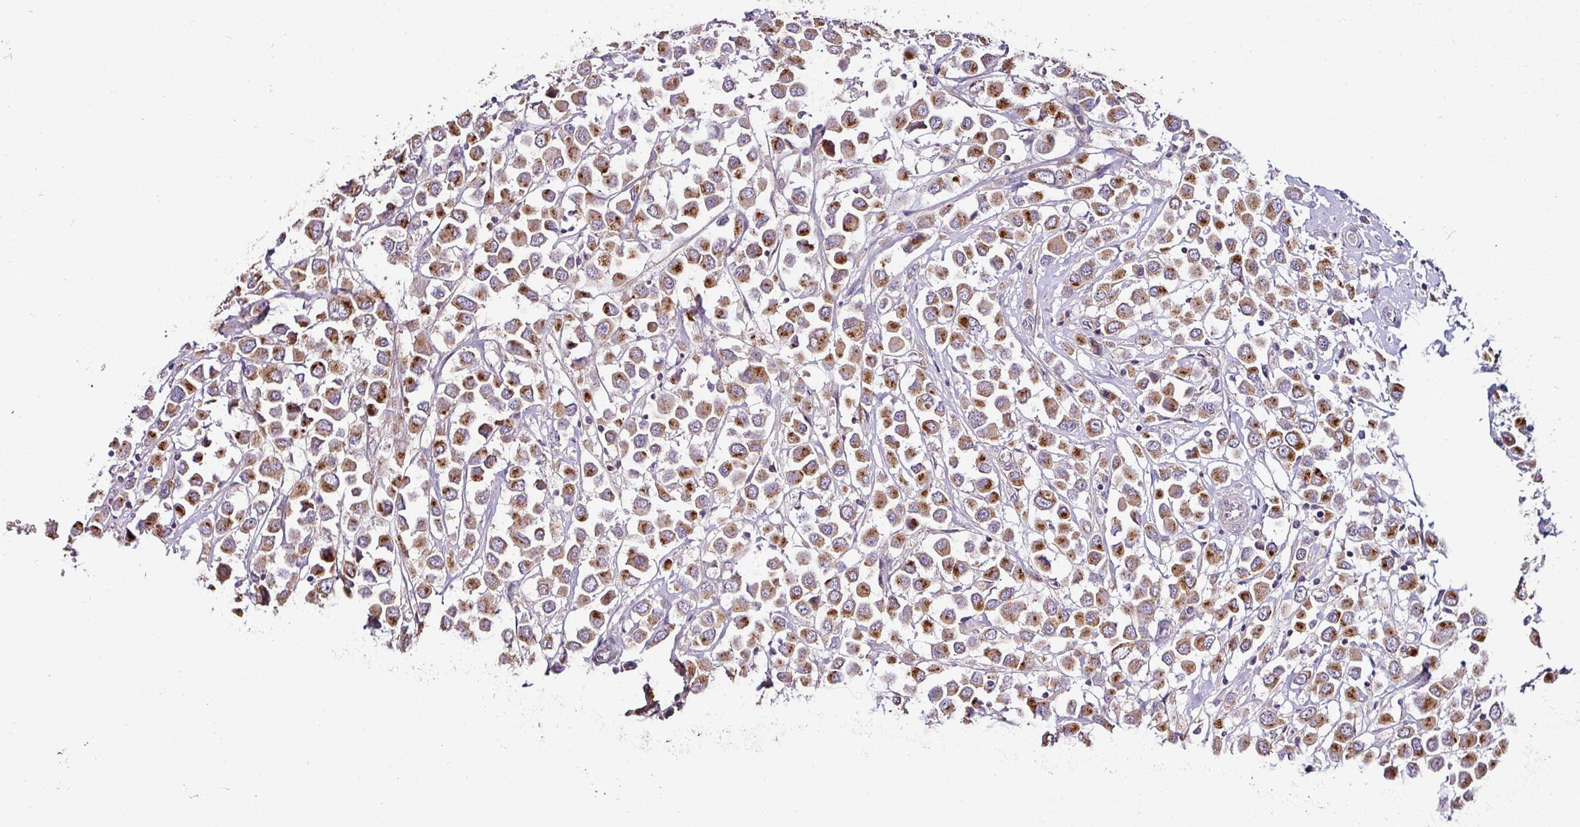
{"staining": {"intensity": "strong", "quantity": ">75%", "location": "cytoplasmic/membranous"}, "tissue": "breast cancer", "cell_type": "Tumor cells", "image_type": "cancer", "snomed": [{"axis": "morphology", "description": "Duct carcinoma"}, {"axis": "topography", "description": "Breast"}], "caption": "Protein expression by immunohistochemistry (IHC) exhibits strong cytoplasmic/membranous staining in about >75% of tumor cells in intraductal carcinoma (breast). (DAB = brown stain, brightfield microscopy at high magnification).", "gene": "CPD", "patient": {"sex": "female", "age": 61}}